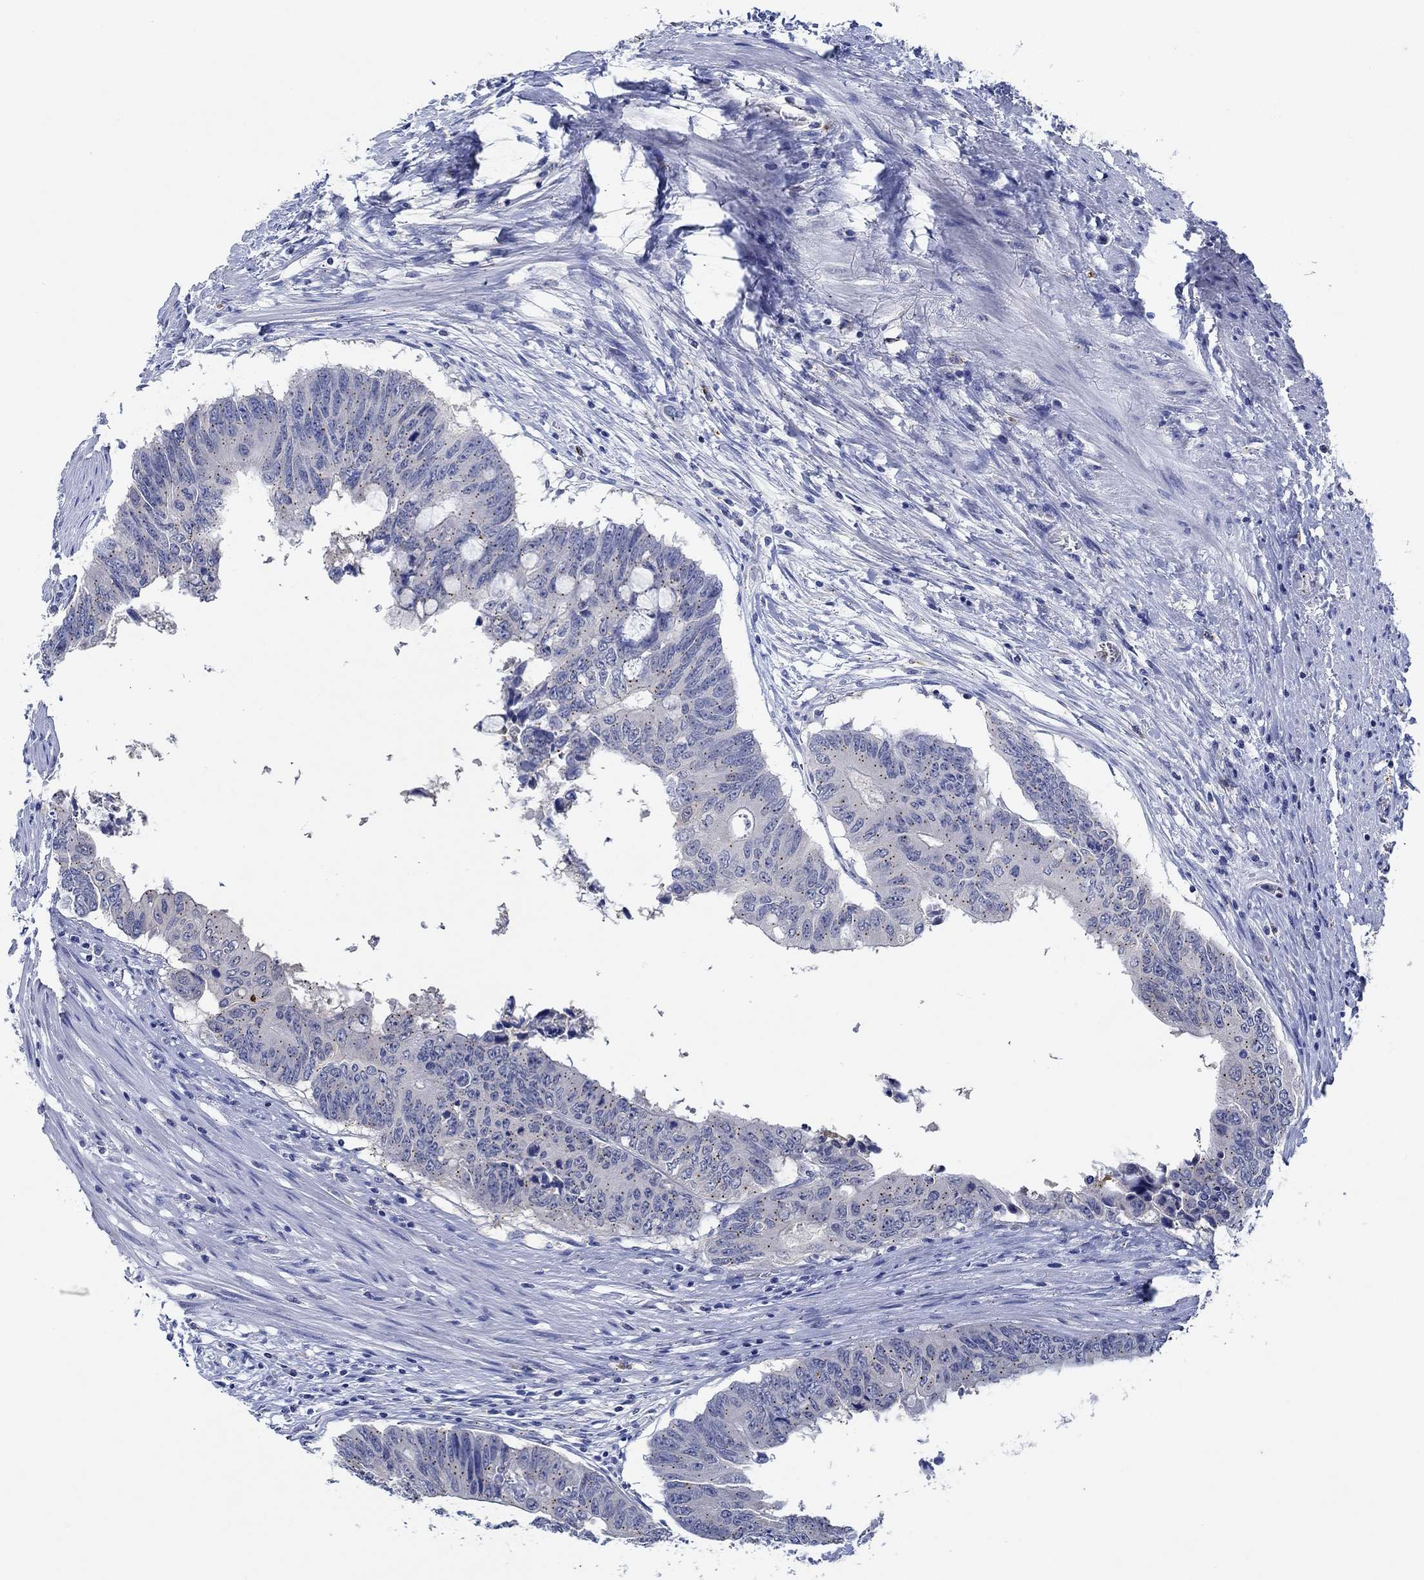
{"staining": {"intensity": "moderate", "quantity": "<25%", "location": "cytoplasmic/membranous"}, "tissue": "colorectal cancer", "cell_type": "Tumor cells", "image_type": "cancer", "snomed": [{"axis": "morphology", "description": "Adenocarcinoma, NOS"}, {"axis": "topography", "description": "Rectum"}], "caption": "This histopathology image shows immunohistochemistry (IHC) staining of human colorectal cancer, with low moderate cytoplasmic/membranous positivity in approximately <25% of tumor cells.", "gene": "CPM", "patient": {"sex": "male", "age": 59}}